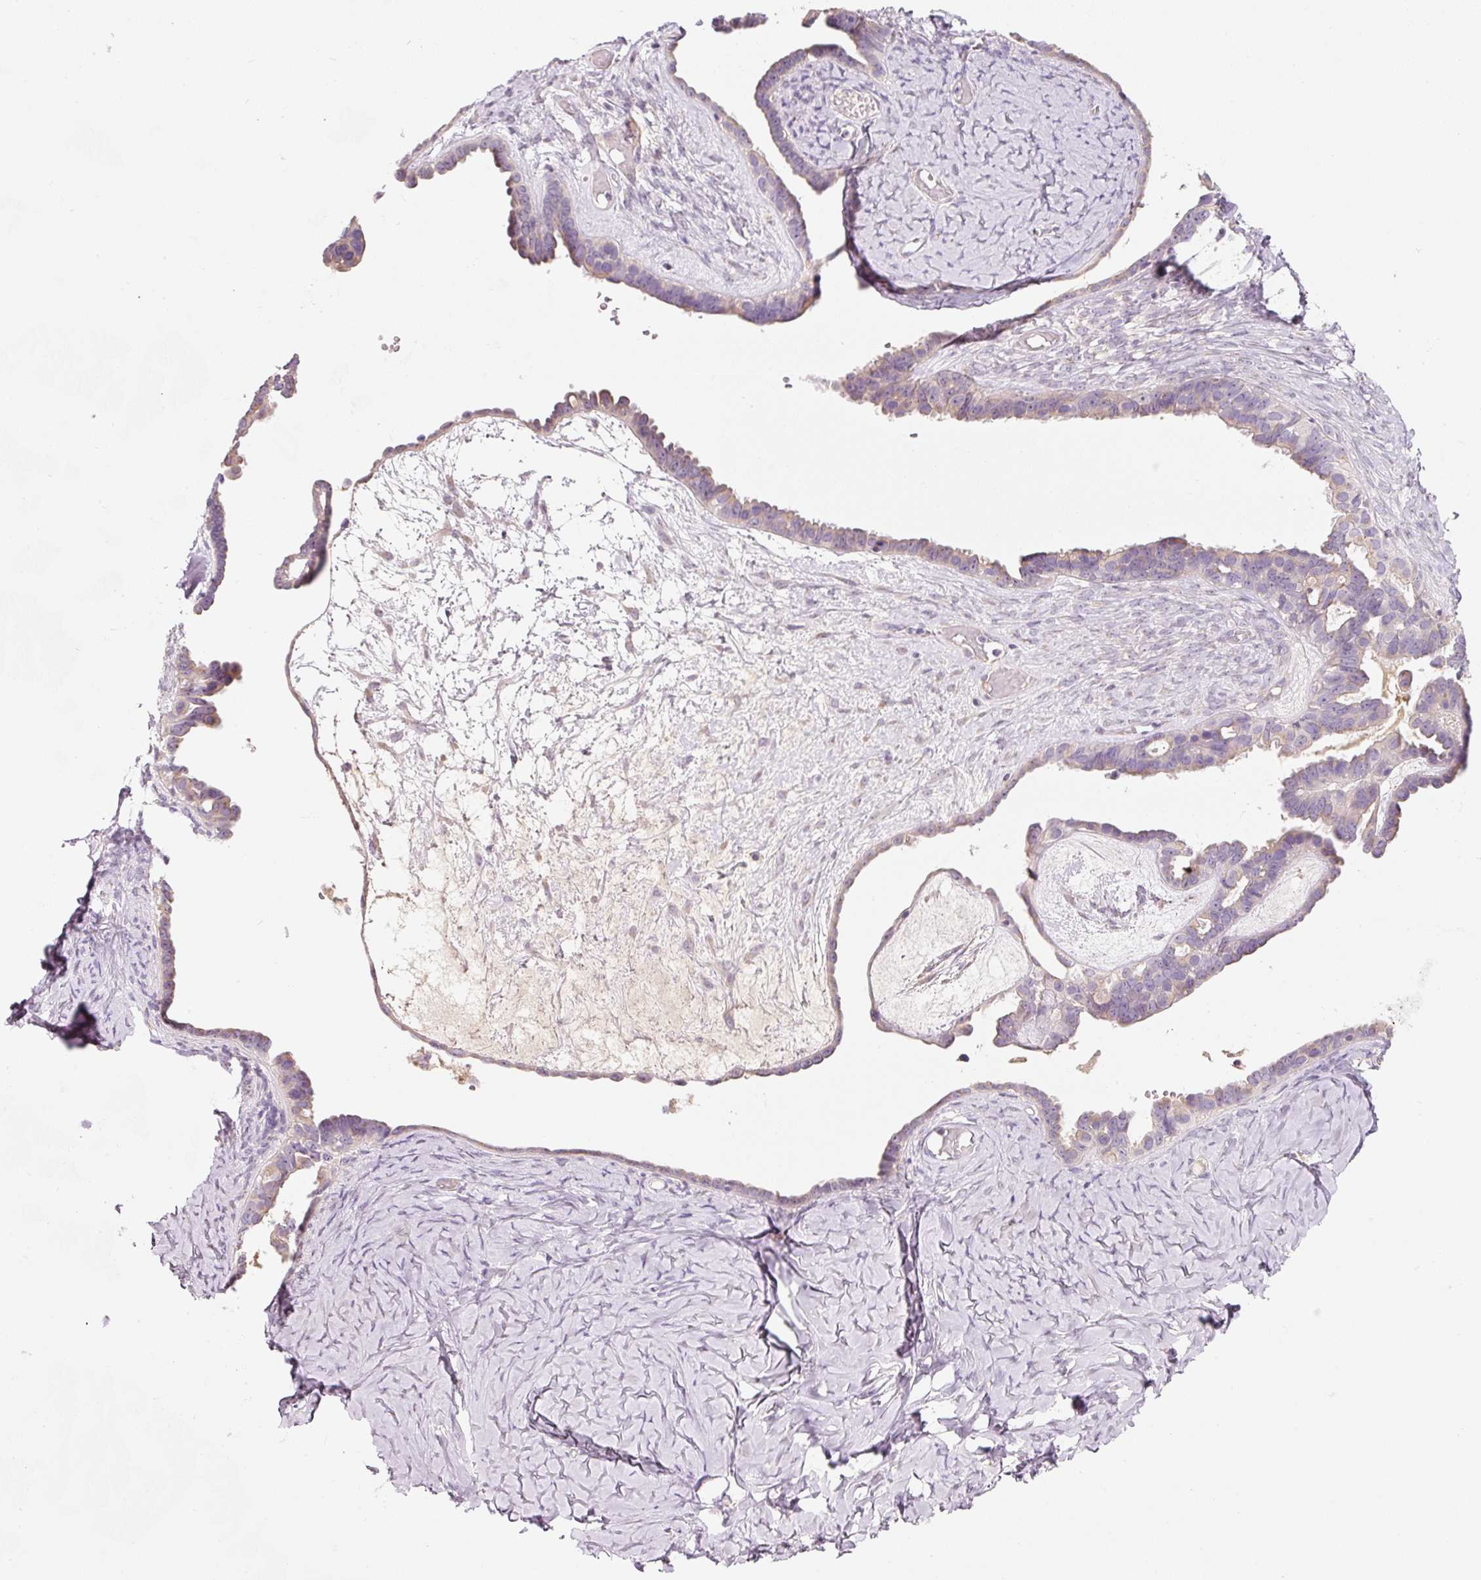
{"staining": {"intensity": "weak", "quantity": "<25%", "location": "cytoplasmic/membranous"}, "tissue": "ovarian cancer", "cell_type": "Tumor cells", "image_type": "cancer", "snomed": [{"axis": "morphology", "description": "Cystadenocarcinoma, serous, NOS"}, {"axis": "topography", "description": "Ovary"}], "caption": "There is no significant positivity in tumor cells of ovarian cancer (serous cystadenocarcinoma). (Brightfield microscopy of DAB immunohistochemistry at high magnification).", "gene": "NBPF11", "patient": {"sex": "female", "age": 69}}